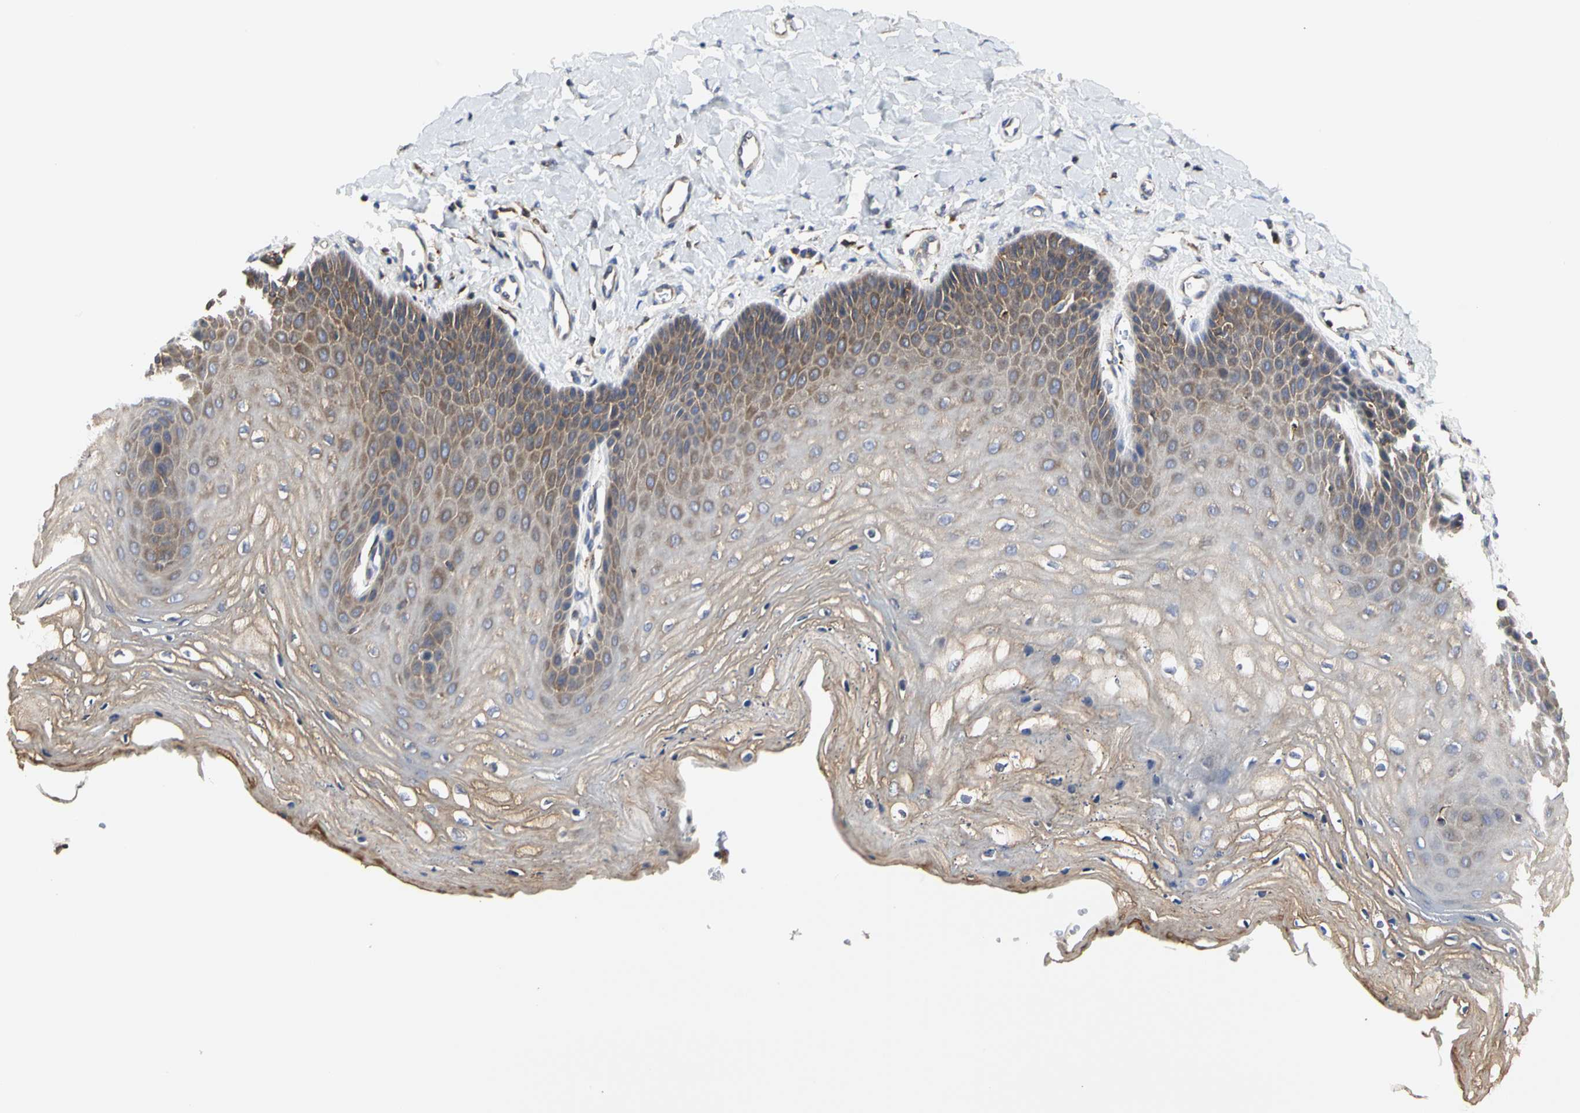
{"staining": {"intensity": "weak", "quantity": "25%-75%", "location": "cytoplasmic/membranous"}, "tissue": "vagina", "cell_type": "Squamous epithelial cells", "image_type": "normal", "snomed": [{"axis": "morphology", "description": "Normal tissue, NOS"}, {"axis": "topography", "description": "Vagina"}], "caption": "Vagina stained for a protein shows weak cytoplasmic/membranous positivity in squamous epithelial cells.", "gene": "NAPG", "patient": {"sex": "female", "age": 68}}